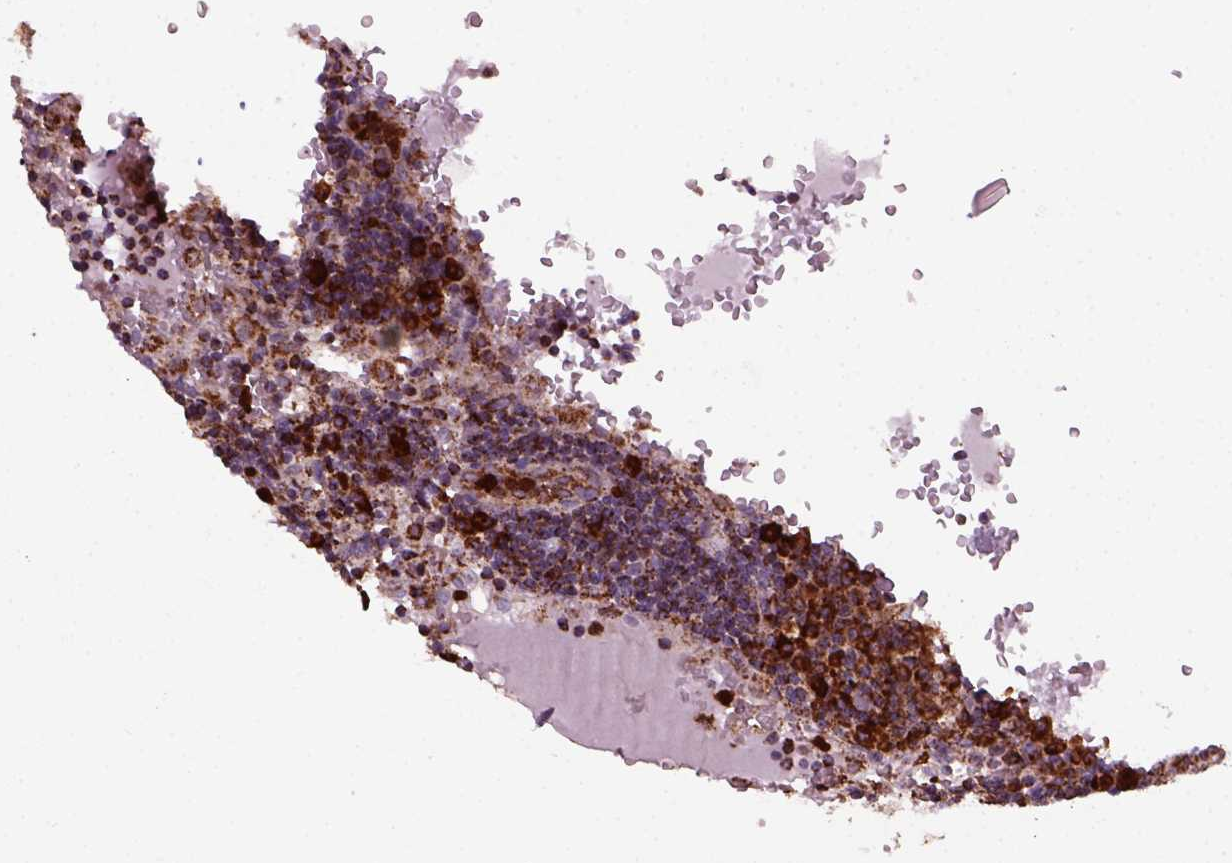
{"staining": {"intensity": "moderate", "quantity": ">75%", "location": "cytoplasmic/membranous"}, "tissue": "lymph node", "cell_type": "Germinal center cells", "image_type": "normal", "snomed": [{"axis": "morphology", "description": "Normal tissue, NOS"}, {"axis": "topography", "description": "Lymph node"}], "caption": "Germinal center cells reveal moderate cytoplasmic/membranous expression in about >75% of cells in normal lymph node. The protein of interest is stained brown, and the nuclei are stained in blue (DAB (3,3'-diaminobenzidine) IHC with brightfield microscopy, high magnification).", "gene": "NUDT16L1", "patient": {"sex": "male", "age": 62}}